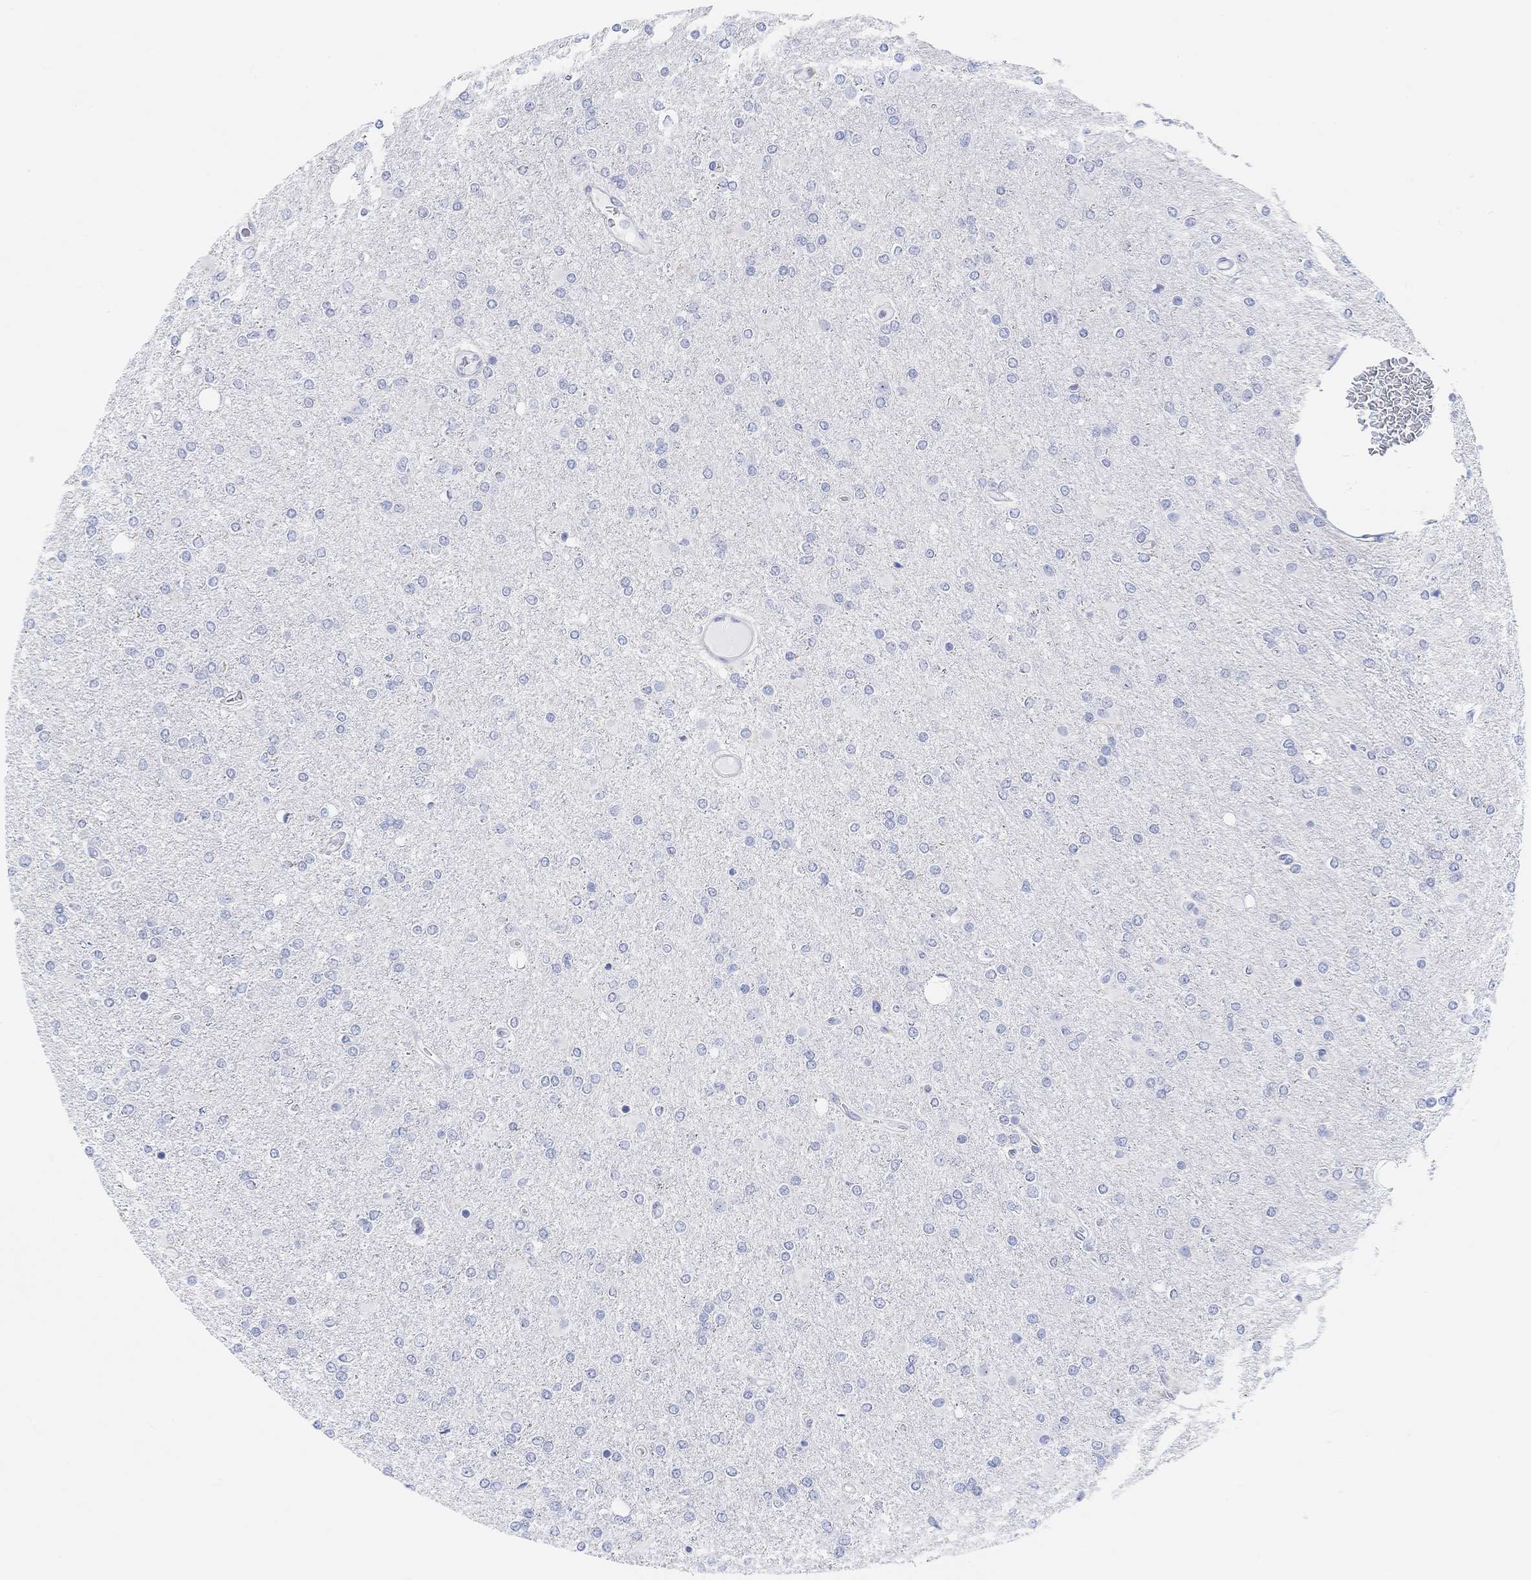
{"staining": {"intensity": "negative", "quantity": "none", "location": "none"}, "tissue": "glioma", "cell_type": "Tumor cells", "image_type": "cancer", "snomed": [{"axis": "morphology", "description": "Glioma, malignant, High grade"}, {"axis": "topography", "description": "Cerebral cortex"}], "caption": "The histopathology image displays no significant expression in tumor cells of glioma.", "gene": "XIRP2", "patient": {"sex": "male", "age": 70}}